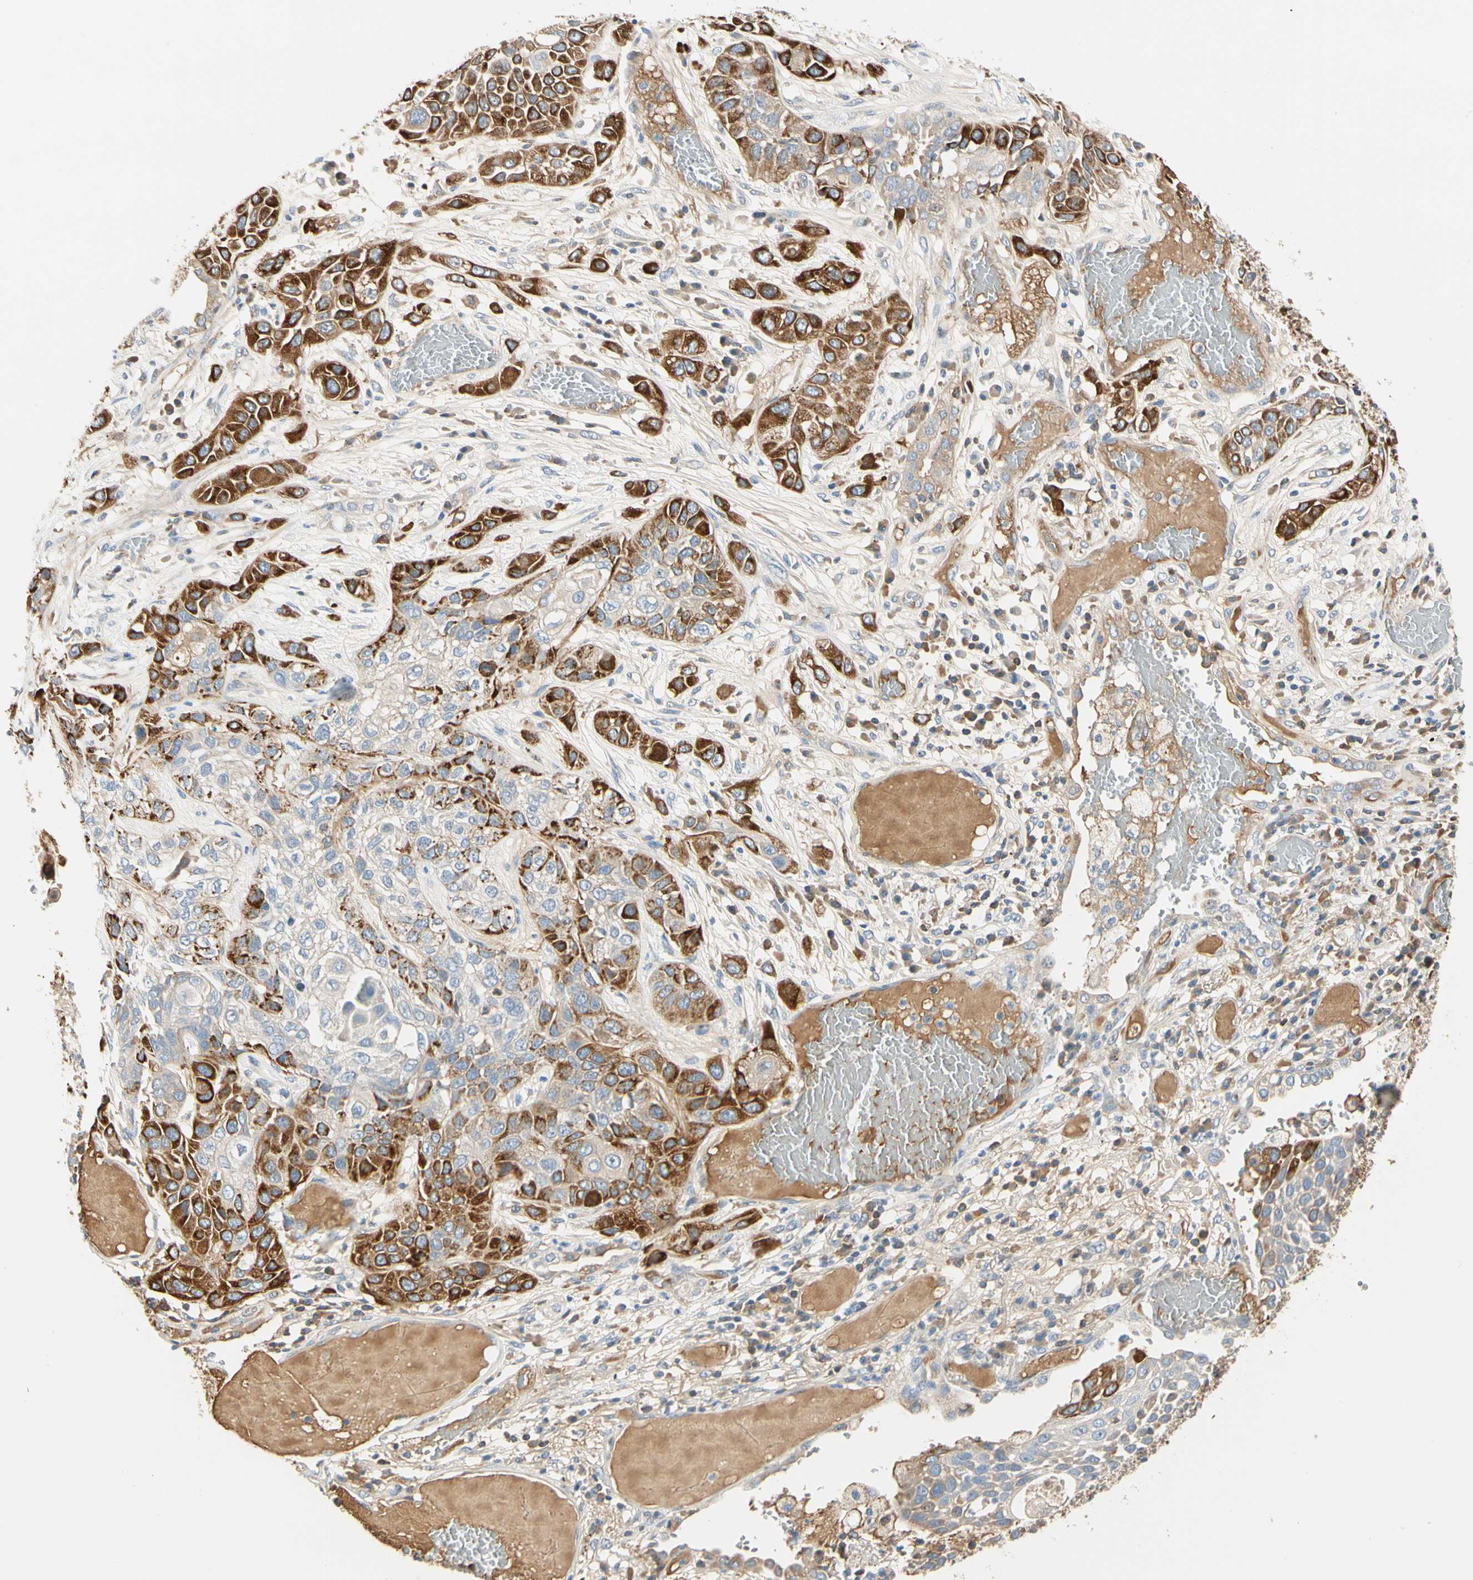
{"staining": {"intensity": "strong", "quantity": "25%-75%", "location": "cytoplasmic/membranous"}, "tissue": "lung cancer", "cell_type": "Tumor cells", "image_type": "cancer", "snomed": [{"axis": "morphology", "description": "Squamous cell carcinoma, NOS"}, {"axis": "topography", "description": "Lung"}], "caption": "Lung cancer tissue exhibits strong cytoplasmic/membranous staining in approximately 25%-75% of tumor cells, visualized by immunohistochemistry.", "gene": "LAMB3", "patient": {"sex": "male", "age": 71}}